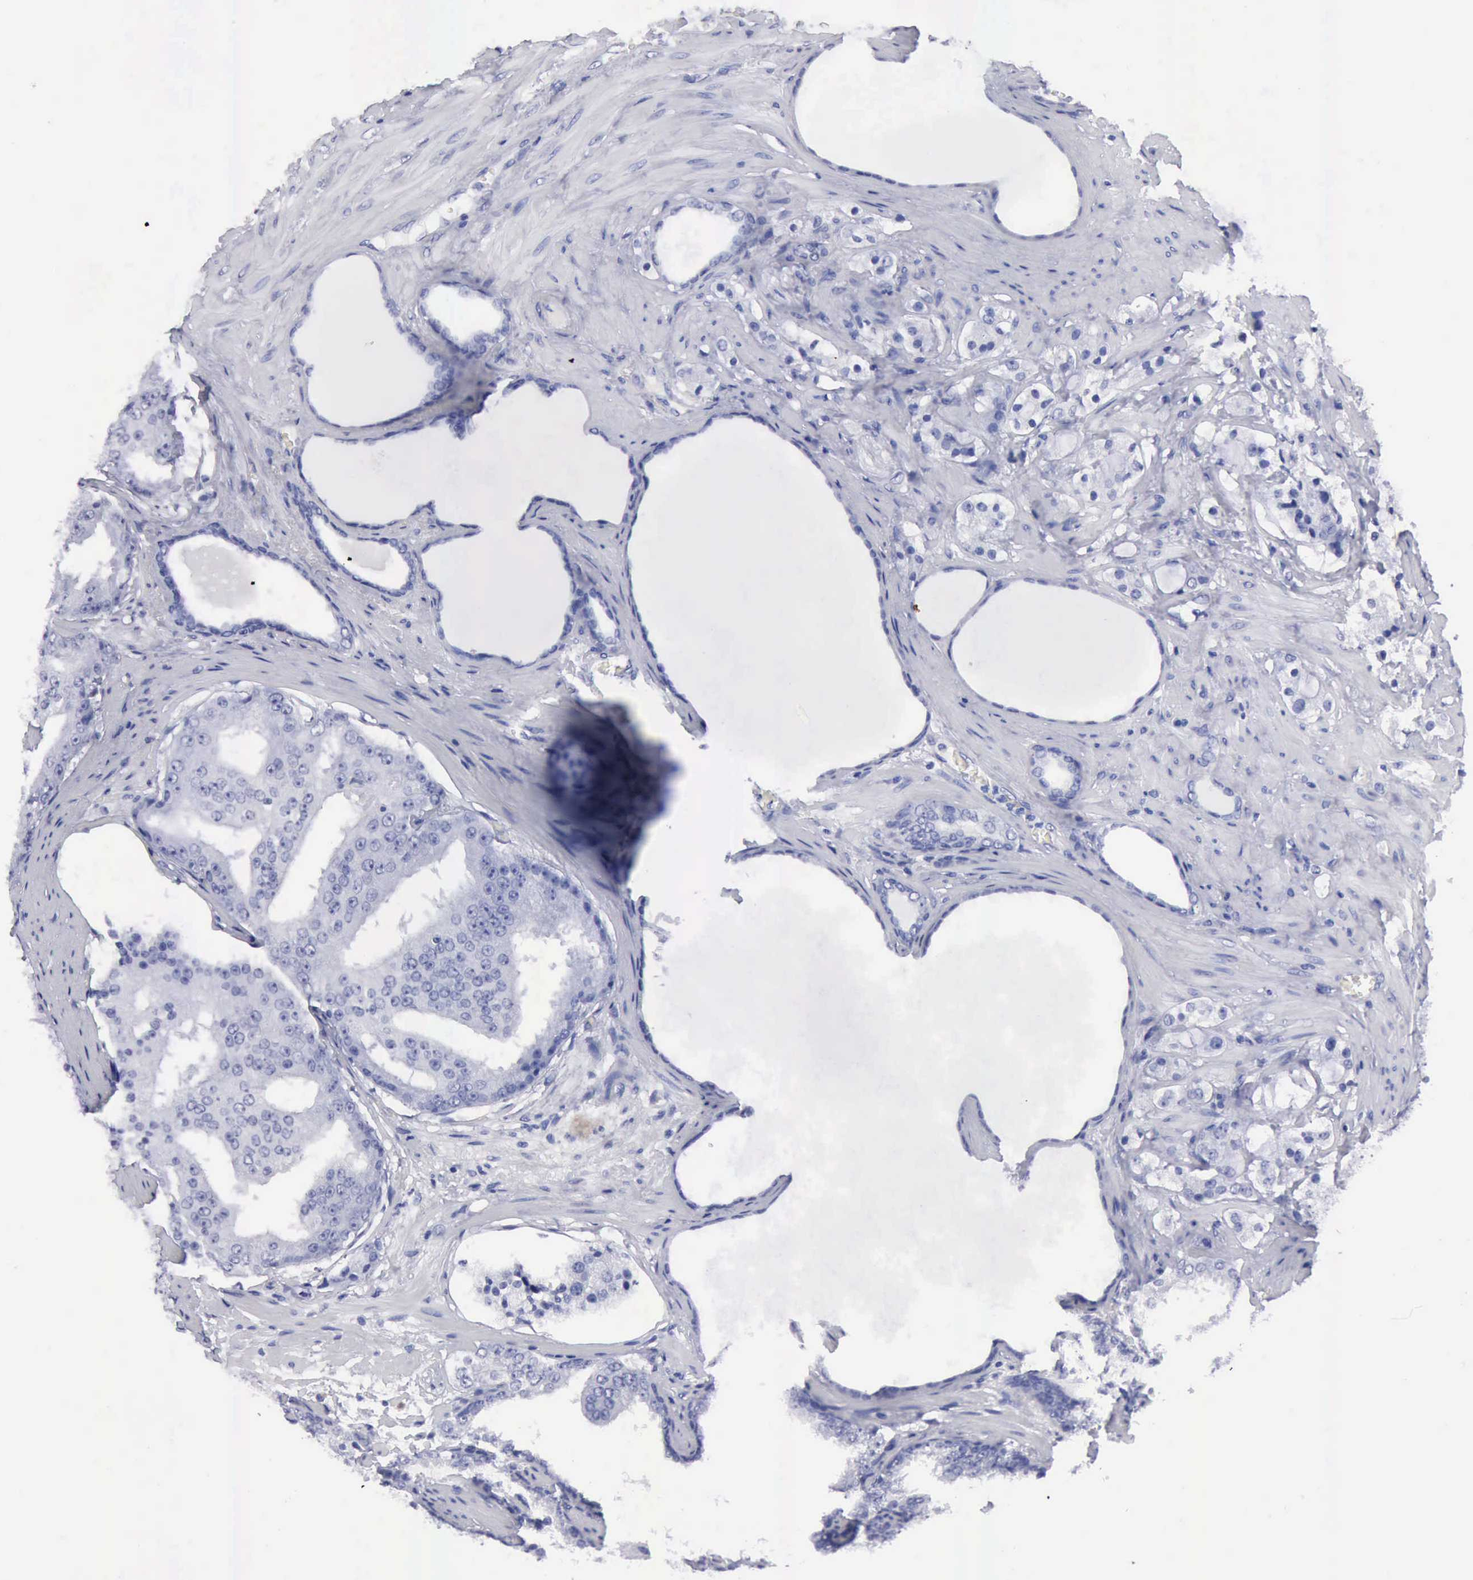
{"staining": {"intensity": "negative", "quantity": "none", "location": "none"}, "tissue": "prostate cancer", "cell_type": "Tumor cells", "image_type": "cancer", "snomed": [{"axis": "morphology", "description": "Adenocarcinoma, High grade"}, {"axis": "topography", "description": "Prostate"}], "caption": "An immunohistochemistry histopathology image of prostate cancer is shown. There is no staining in tumor cells of prostate cancer.", "gene": "CYP19A1", "patient": {"sex": "male", "age": 68}}